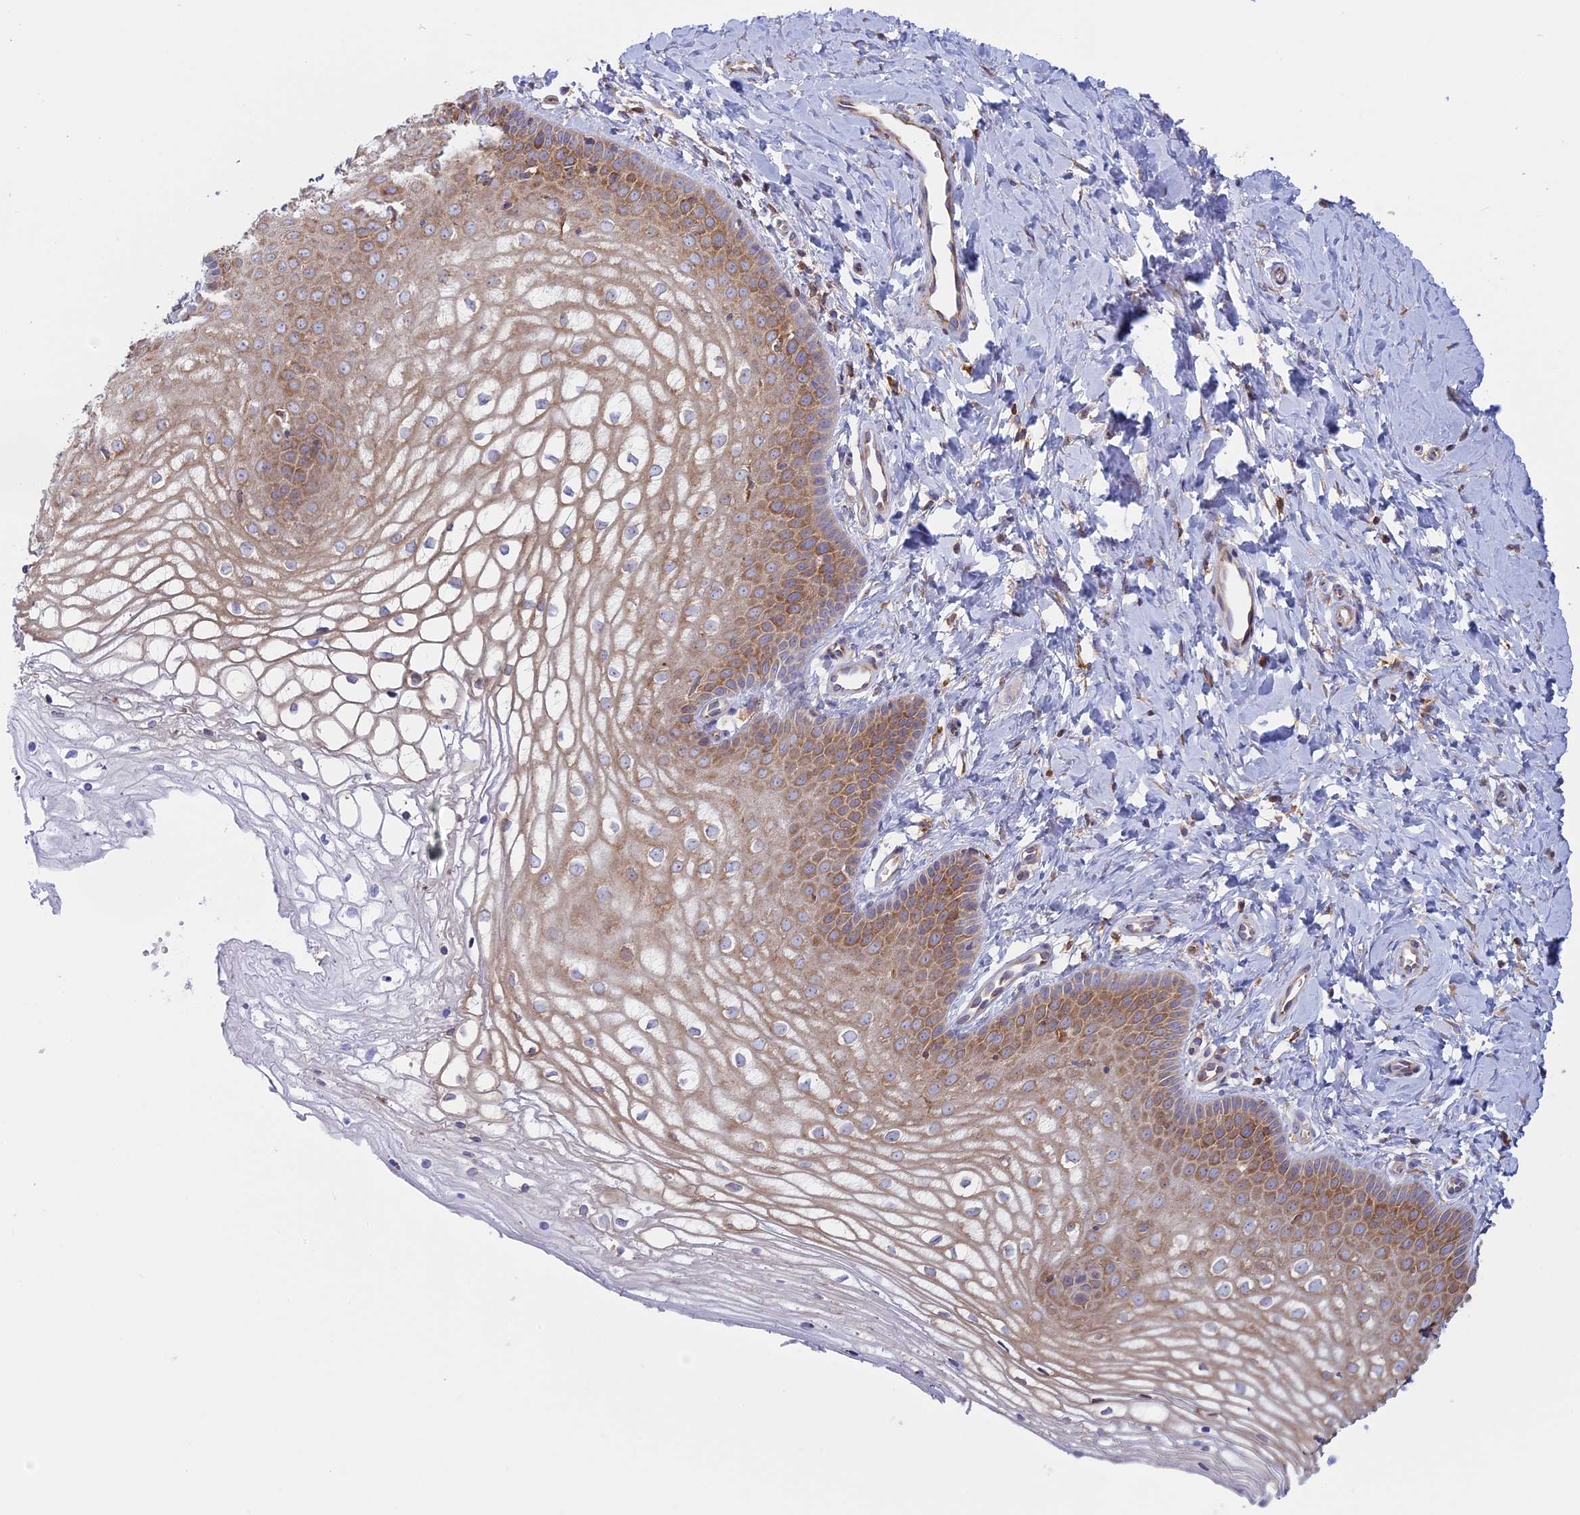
{"staining": {"intensity": "moderate", "quantity": "25%-75%", "location": "cytoplasmic/membranous"}, "tissue": "vagina", "cell_type": "Squamous epithelial cells", "image_type": "normal", "snomed": [{"axis": "morphology", "description": "Normal tissue, NOS"}, {"axis": "topography", "description": "Vagina"}], "caption": "The histopathology image shows a brown stain indicating the presence of a protein in the cytoplasmic/membranous of squamous epithelial cells in vagina. Using DAB (3,3'-diaminobenzidine) (brown) and hematoxylin (blue) stains, captured at high magnification using brightfield microscopy.", "gene": "GMIP", "patient": {"sex": "female", "age": 68}}